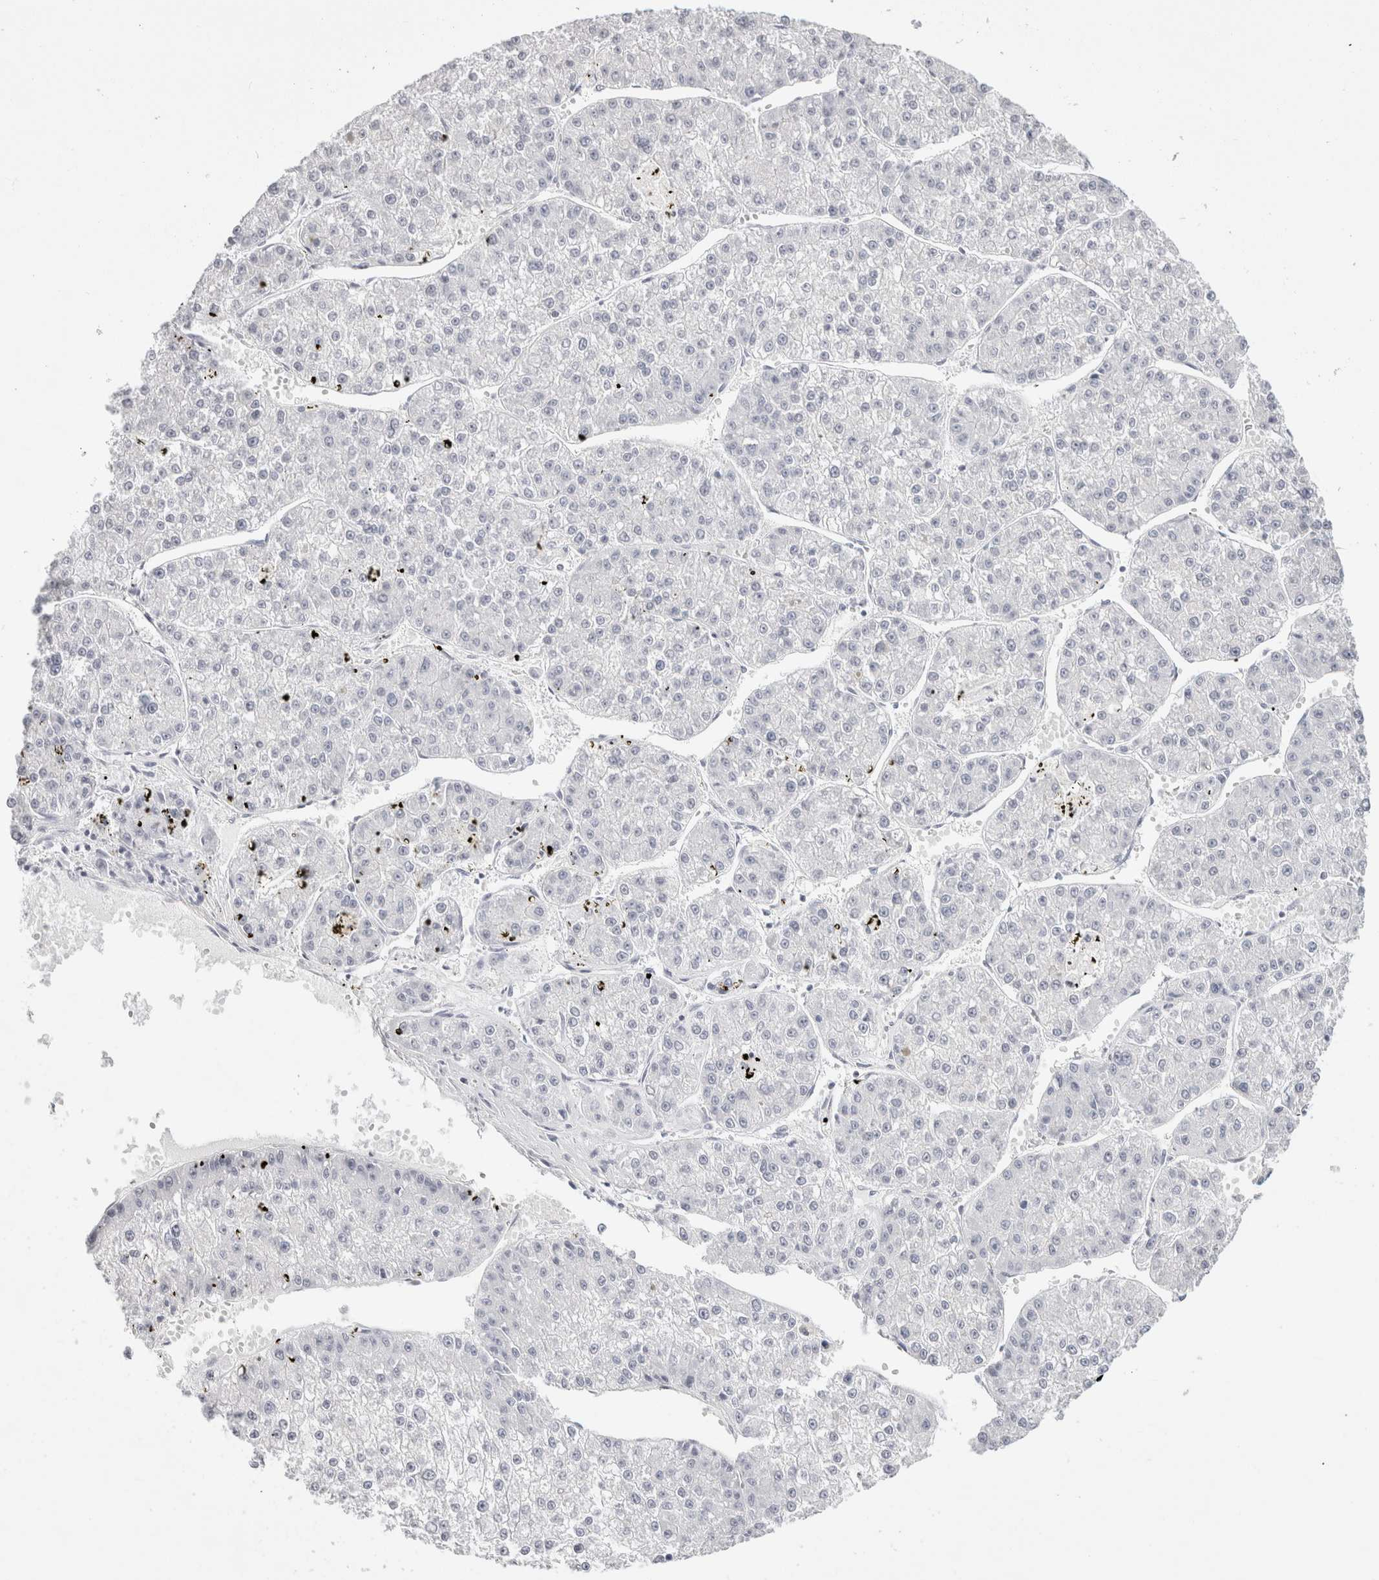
{"staining": {"intensity": "negative", "quantity": "none", "location": "none"}, "tissue": "liver cancer", "cell_type": "Tumor cells", "image_type": "cancer", "snomed": [{"axis": "morphology", "description": "Carcinoma, Hepatocellular, NOS"}, {"axis": "topography", "description": "Liver"}], "caption": "There is no significant positivity in tumor cells of liver cancer. Nuclei are stained in blue.", "gene": "GARIN1A", "patient": {"sex": "female", "age": 73}}